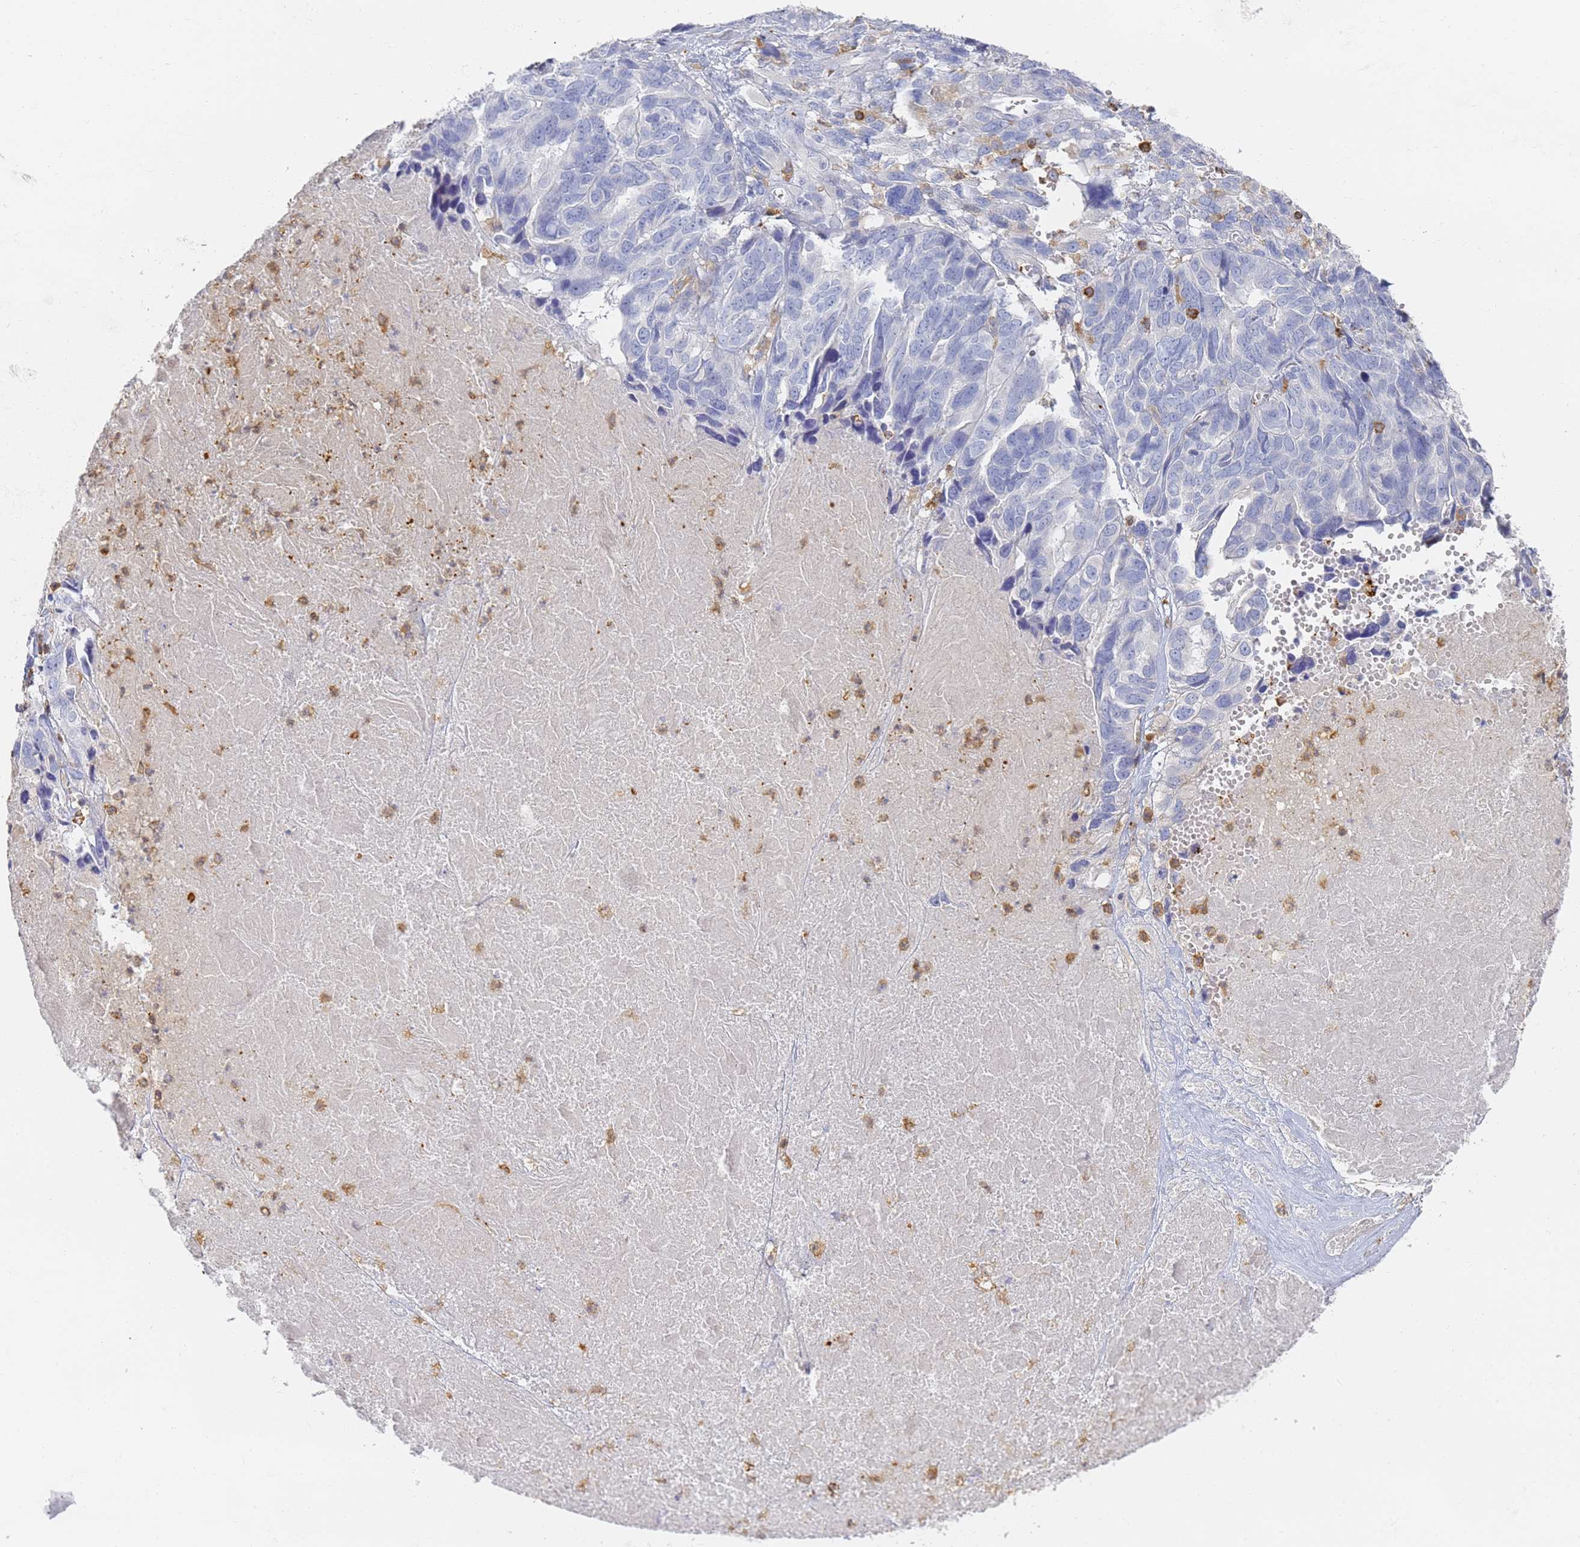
{"staining": {"intensity": "negative", "quantity": "none", "location": "none"}, "tissue": "ovarian cancer", "cell_type": "Tumor cells", "image_type": "cancer", "snomed": [{"axis": "morphology", "description": "Cystadenocarcinoma, serous, NOS"}, {"axis": "topography", "description": "Ovary"}], "caption": "The histopathology image demonstrates no staining of tumor cells in ovarian cancer (serous cystadenocarcinoma).", "gene": "BIN2", "patient": {"sex": "female", "age": 79}}